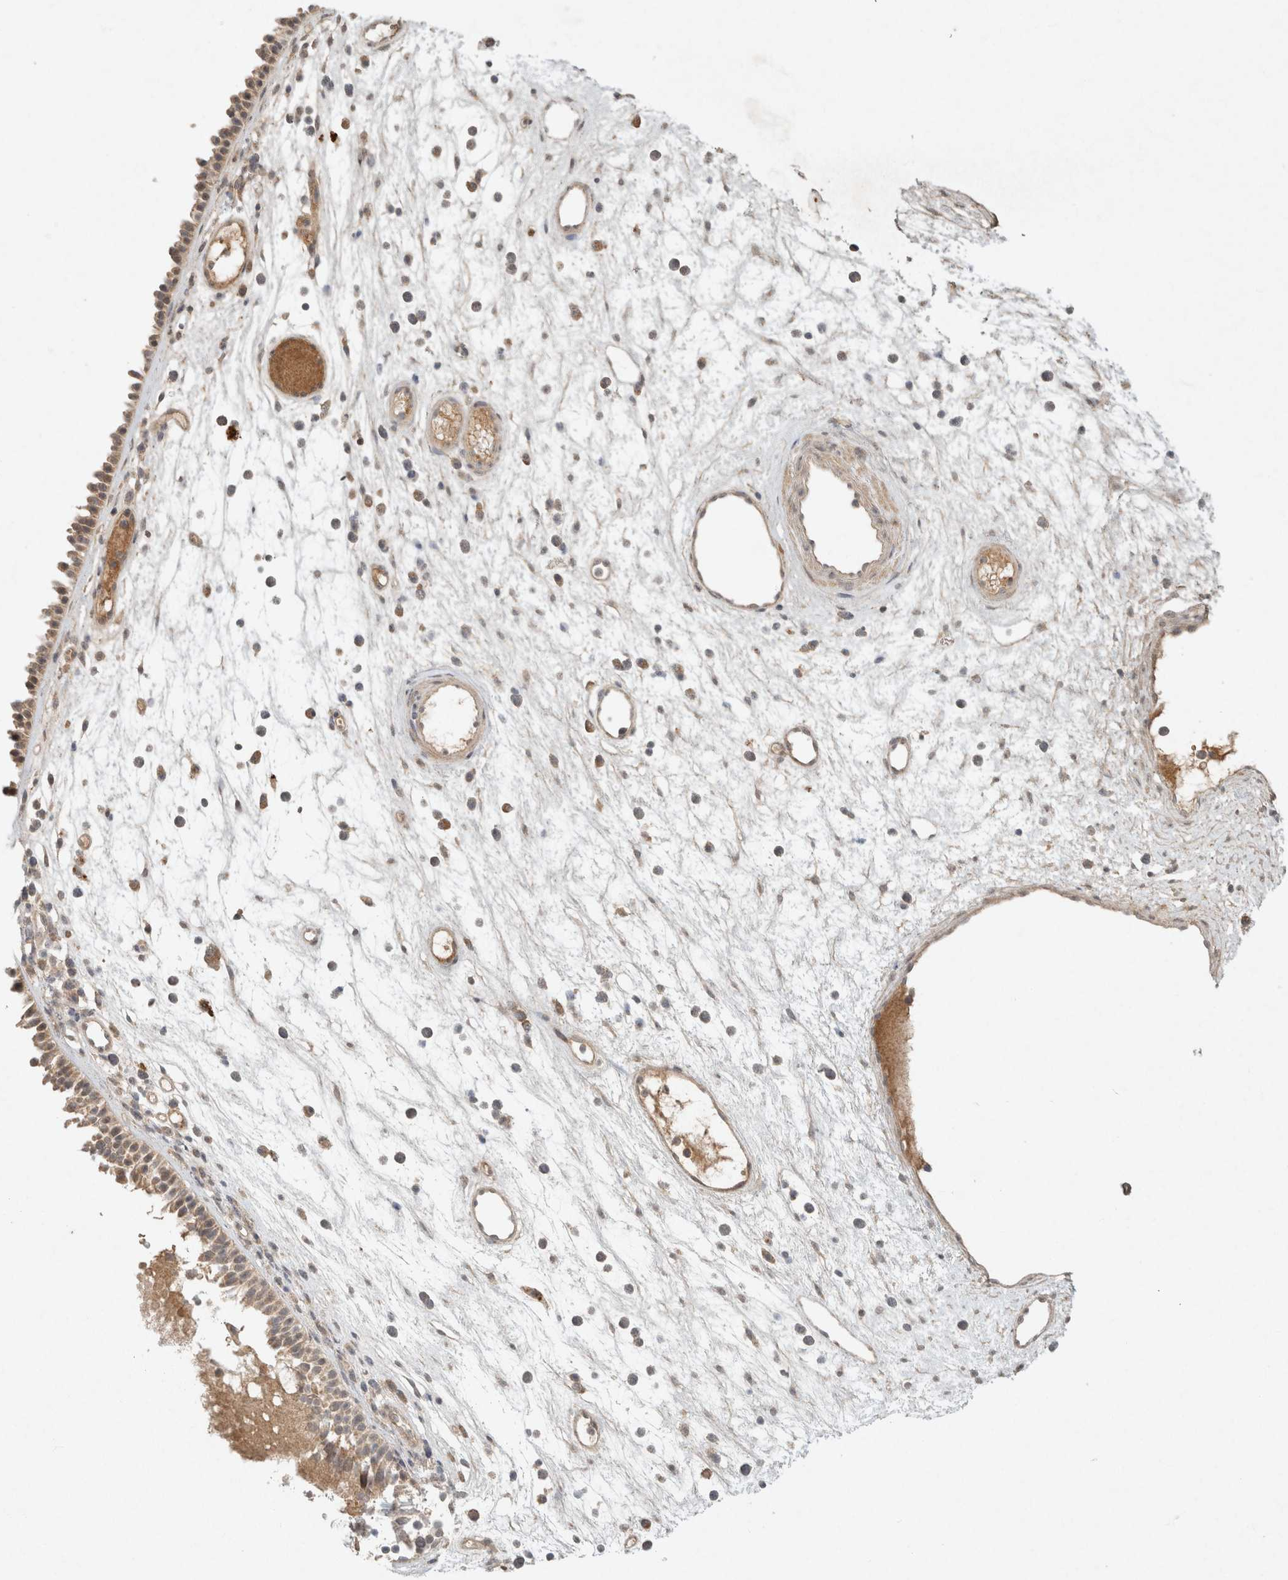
{"staining": {"intensity": "weak", "quantity": ">75%", "location": "cytoplasmic/membranous"}, "tissue": "nasopharynx", "cell_type": "Respiratory epithelial cells", "image_type": "normal", "snomed": [{"axis": "morphology", "description": "Normal tissue, NOS"}, {"axis": "morphology", "description": "Inflammation, NOS"}, {"axis": "morphology", "description": "Malignant melanoma, Metastatic site"}, {"axis": "topography", "description": "Nasopharynx"}], "caption": "Protein expression analysis of benign human nasopharynx reveals weak cytoplasmic/membranous expression in approximately >75% of respiratory epithelial cells. (Brightfield microscopy of DAB IHC at high magnification).", "gene": "LOXL2", "patient": {"sex": "male", "age": 70}}